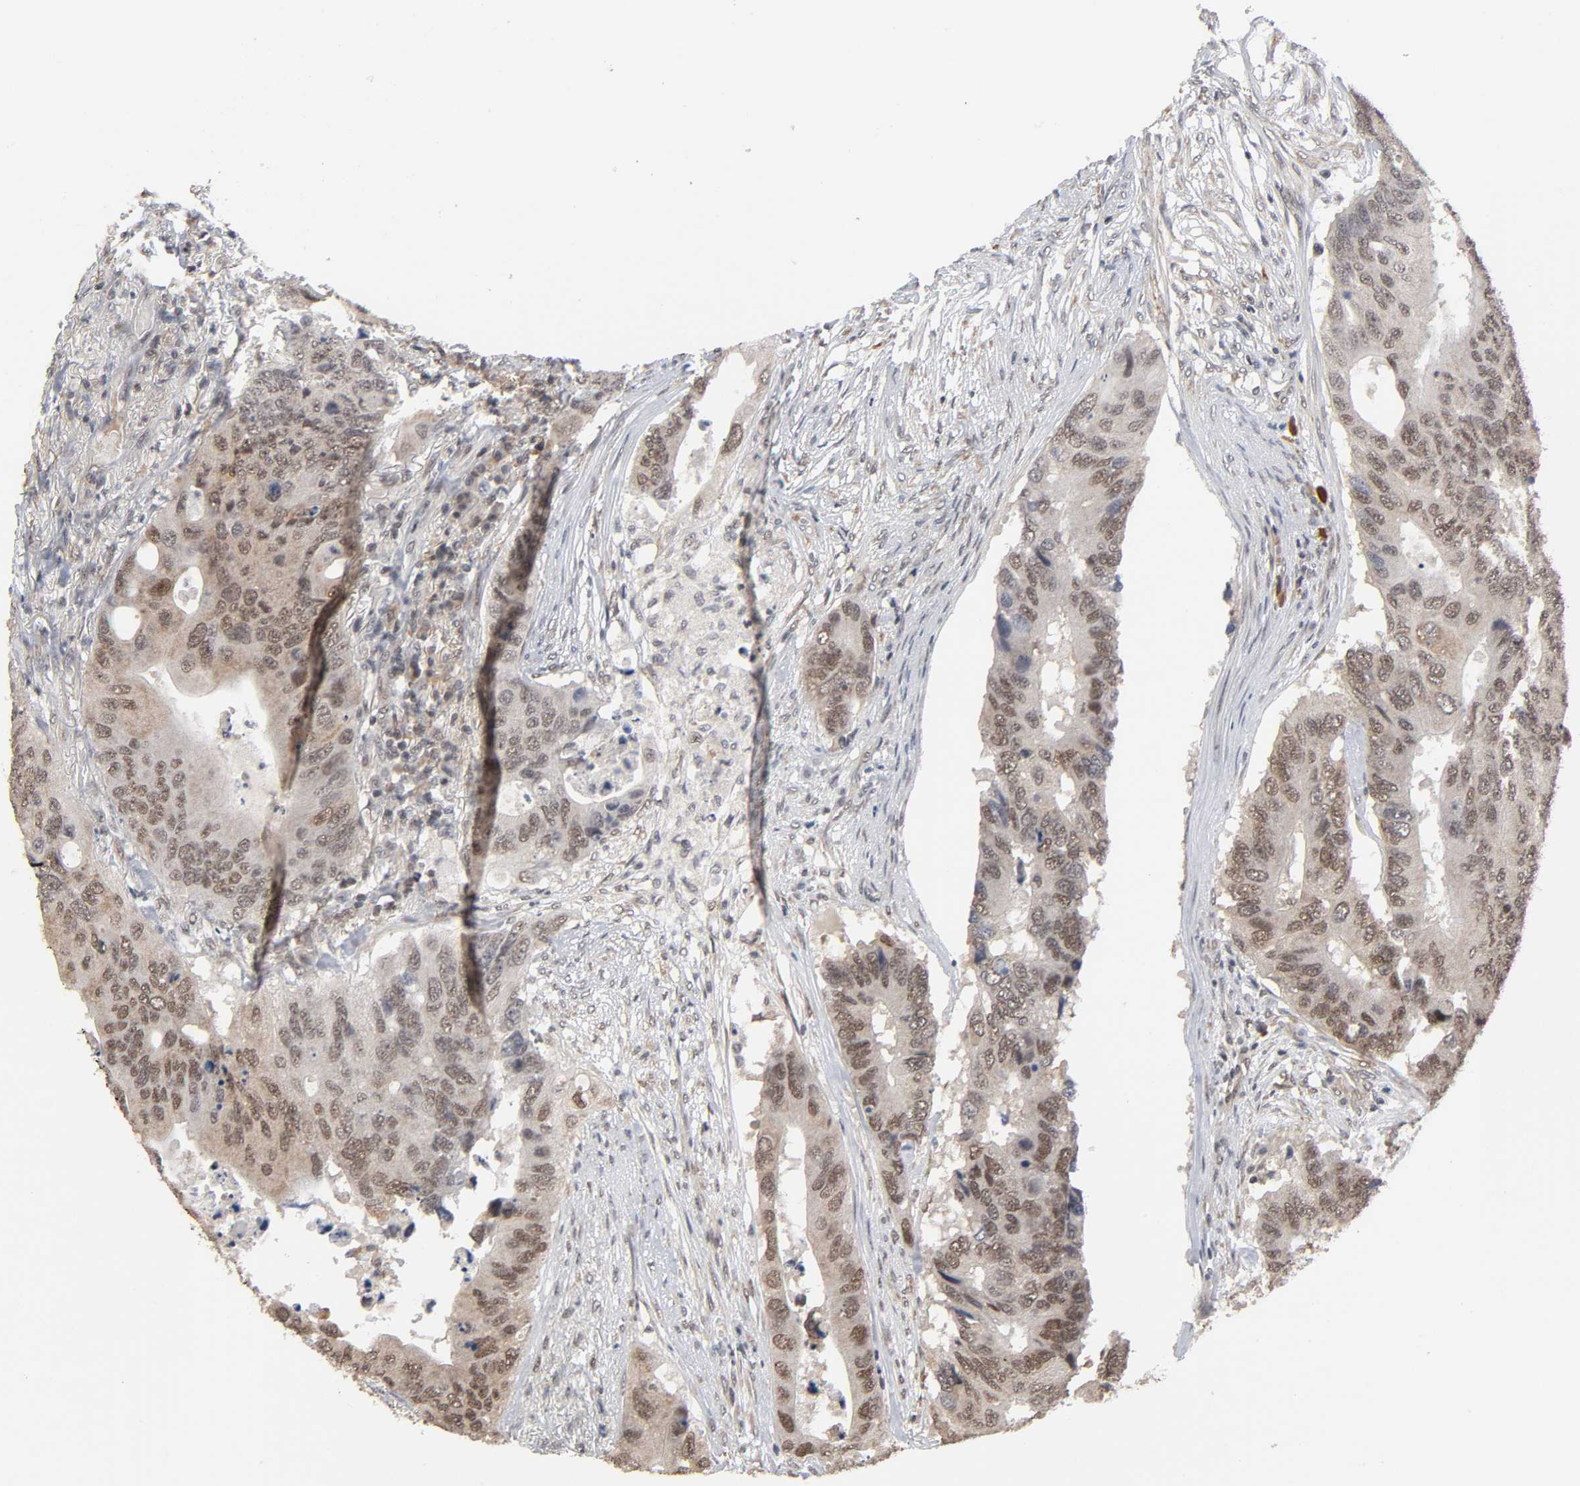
{"staining": {"intensity": "moderate", "quantity": "25%-75%", "location": "cytoplasmic/membranous,nuclear"}, "tissue": "colorectal cancer", "cell_type": "Tumor cells", "image_type": "cancer", "snomed": [{"axis": "morphology", "description": "Adenocarcinoma, NOS"}, {"axis": "topography", "description": "Colon"}], "caption": "Immunohistochemical staining of adenocarcinoma (colorectal) shows medium levels of moderate cytoplasmic/membranous and nuclear protein positivity in about 25%-75% of tumor cells.", "gene": "ZNF384", "patient": {"sex": "male", "age": 71}}